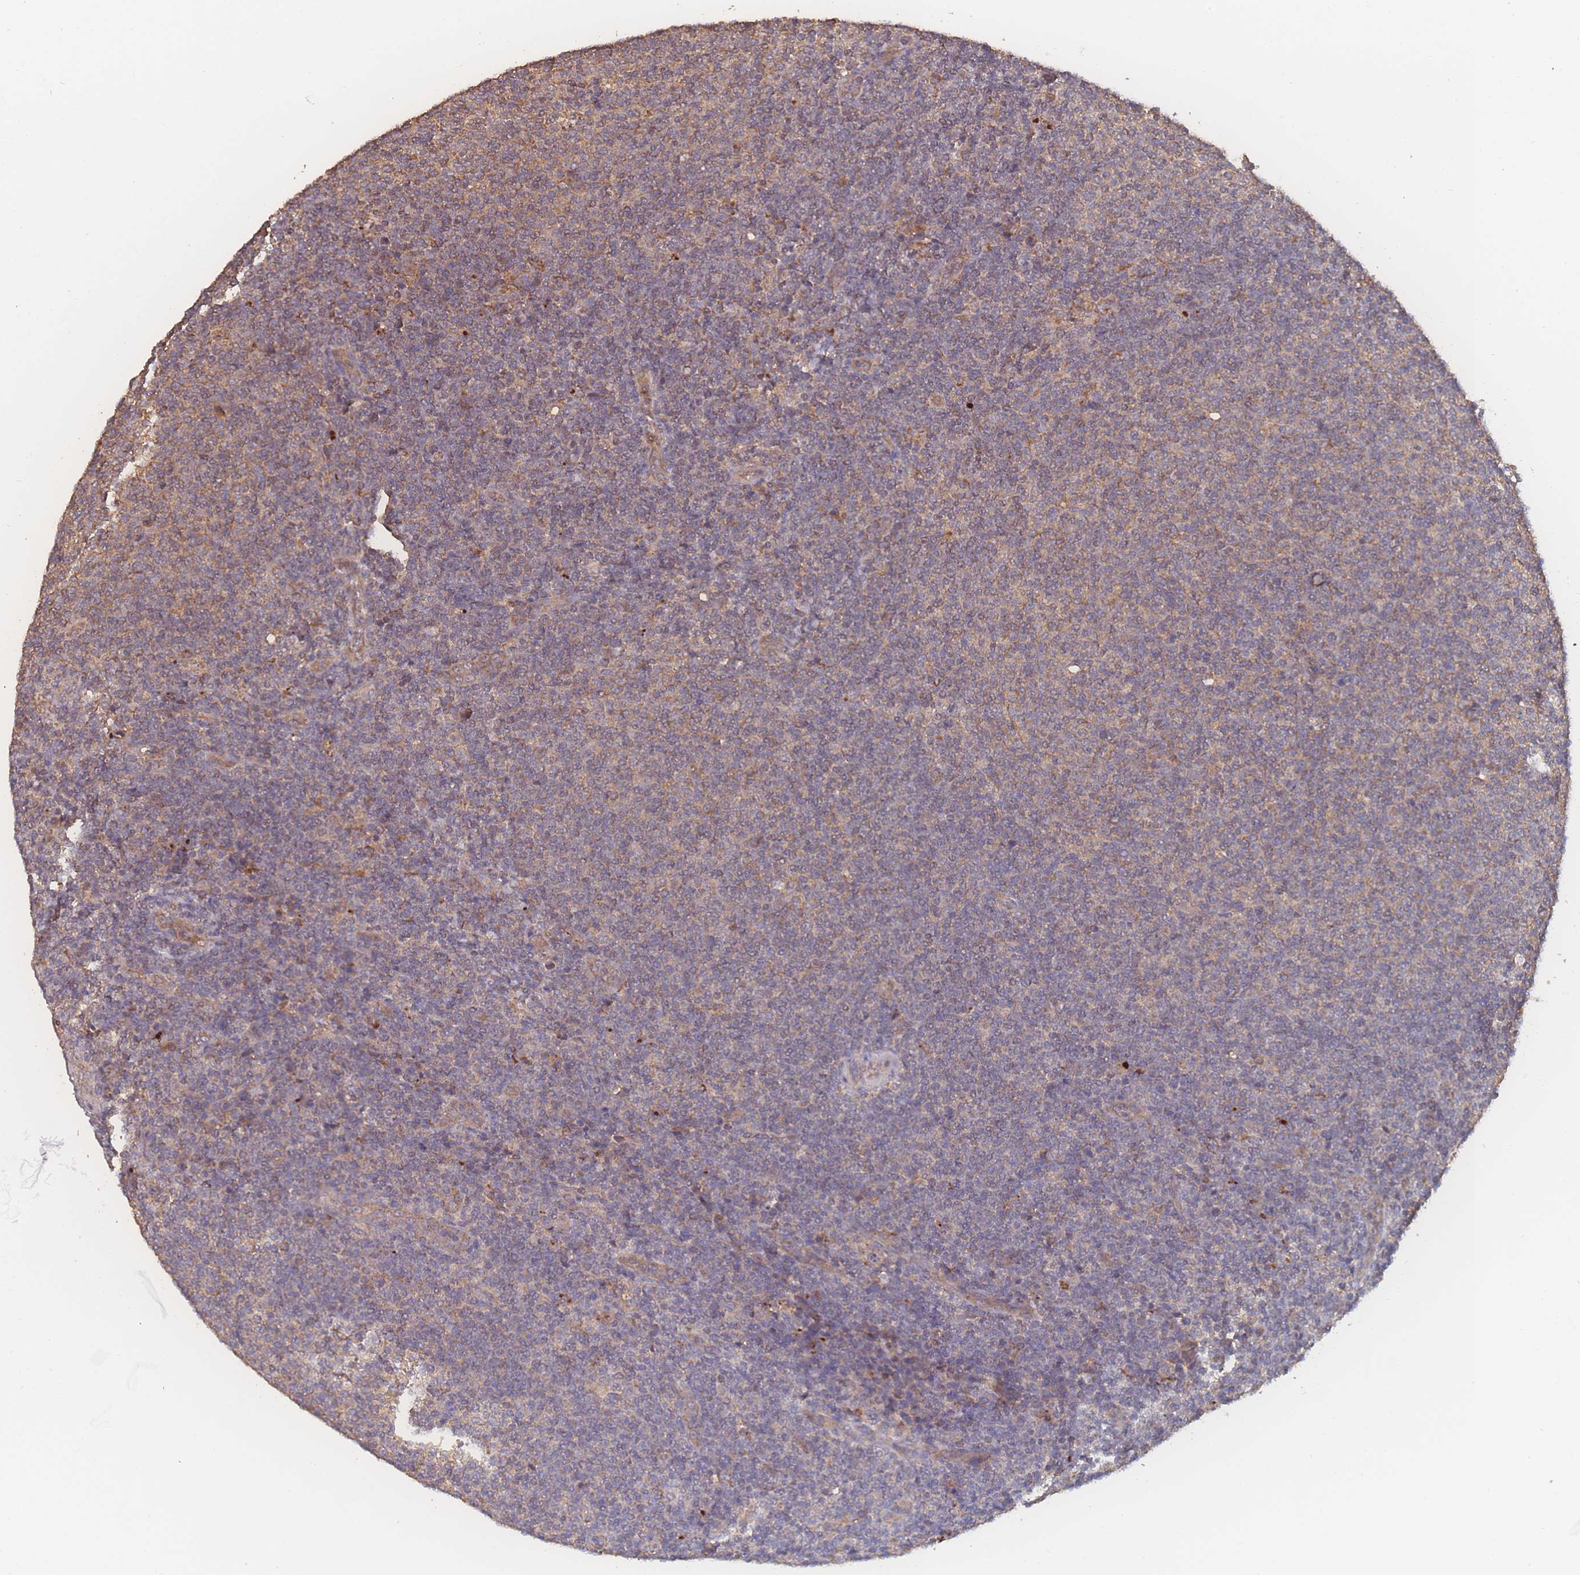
{"staining": {"intensity": "weak", "quantity": "25%-75%", "location": "cytoplasmic/membranous"}, "tissue": "lymphoma", "cell_type": "Tumor cells", "image_type": "cancer", "snomed": [{"axis": "morphology", "description": "Malignant lymphoma, non-Hodgkin's type, Low grade"}, {"axis": "topography", "description": "Lymph node"}], "caption": "This is an image of immunohistochemistry staining of malignant lymphoma, non-Hodgkin's type (low-grade), which shows weak expression in the cytoplasmic/membranous of tumor cells.", "gene": "ATXN10", "patient": {"sex": "male", "age": 66}}